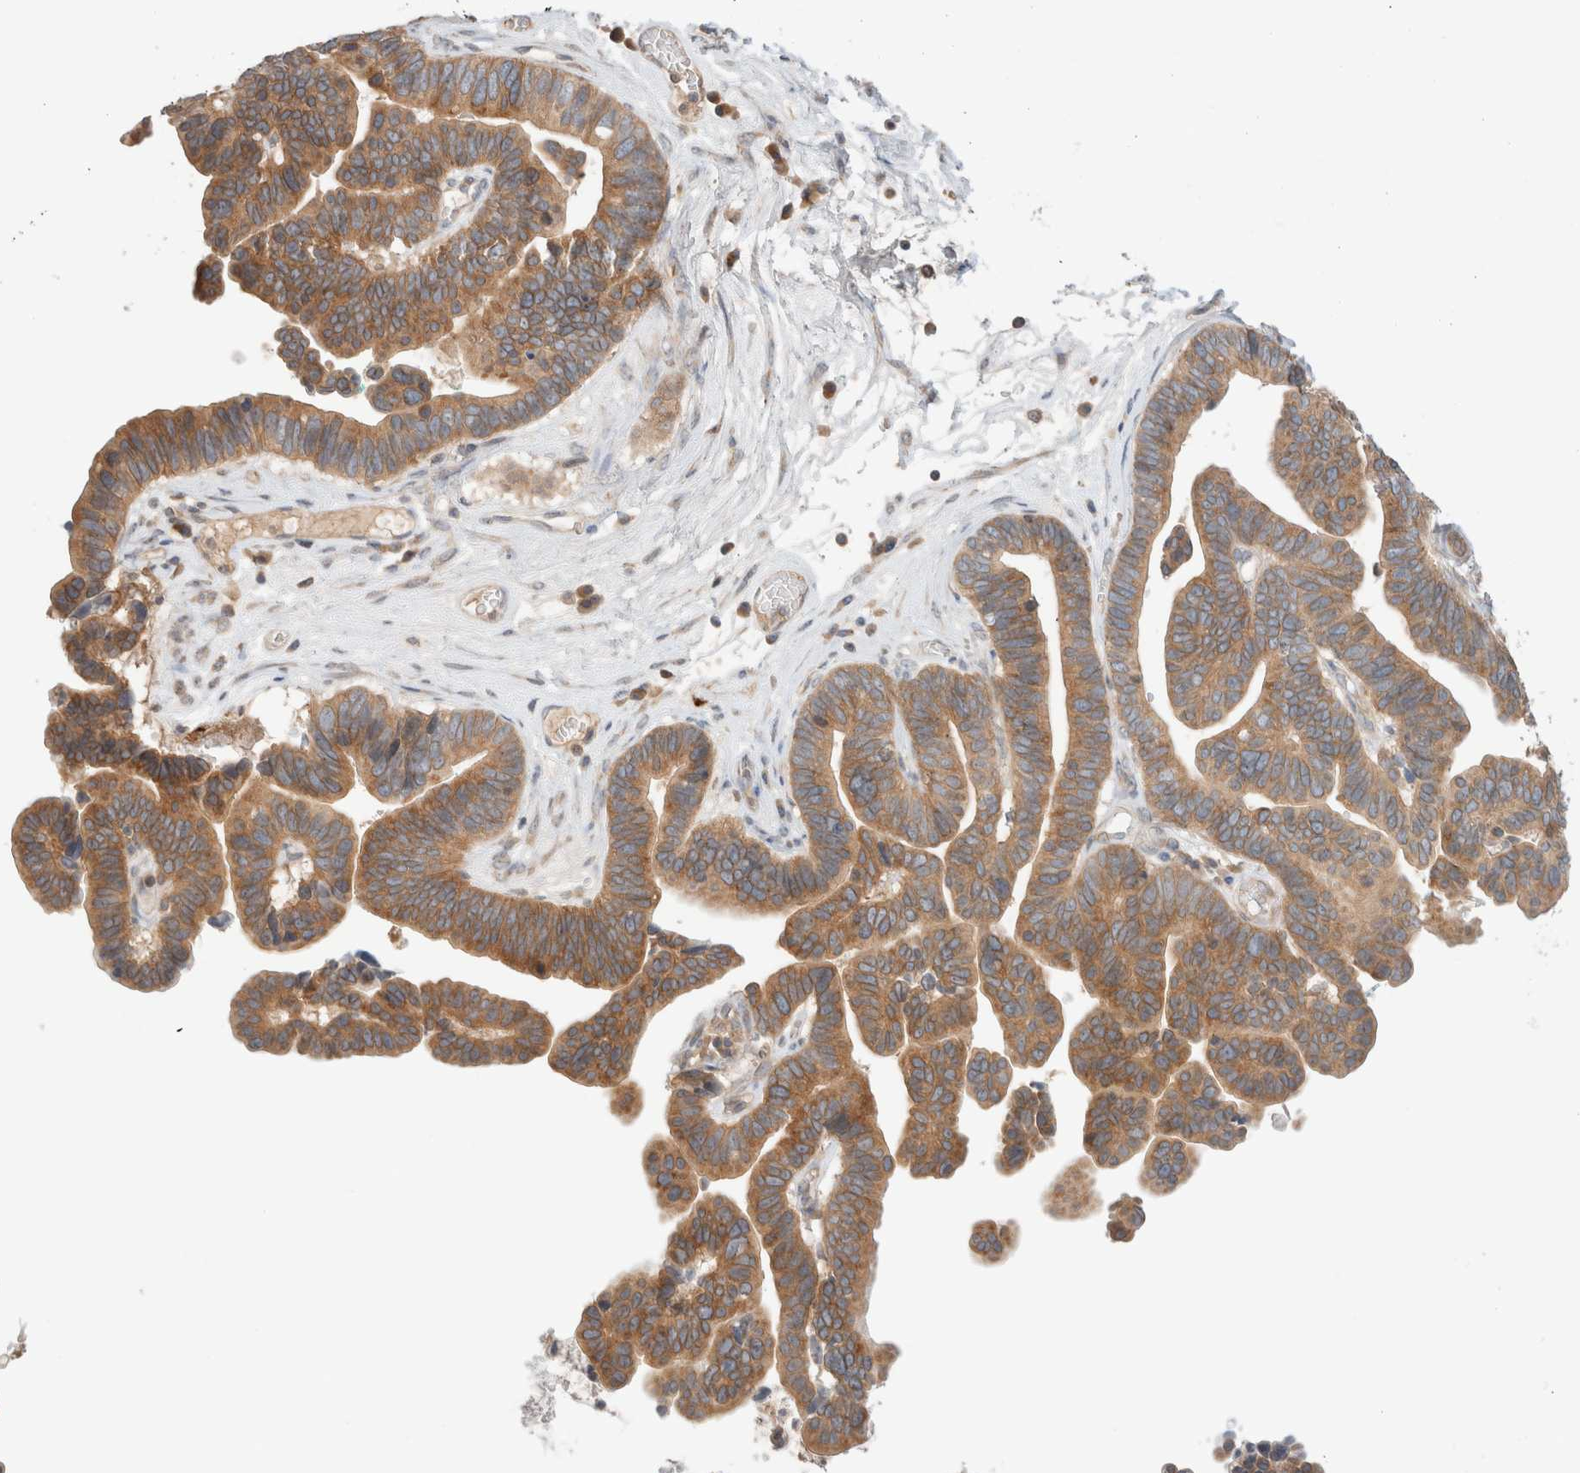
{"staining": {"intensity": "moderate", "quantity": ">75%", "location": "cytoplasmic/membranous"}, "tissue": "ovarian cancer", "cell_type": "Tumor cells", "image_type": "cancer", "snomed": [{"axis": "morphology", "description": "Cystadenocarcinoma, serous, NOS"}, {"axis": "topography", "description": "Ovary"}], "caption": "Immunohistochemical staining of ovarian cancer demonstrates moderate cytoplasmic/membranous protein positivity in about >75% of tumor cells. The staining was performed using DAB, with brown indicating positive protein expression. Nuclei are stained blue with hematoxylin.", "gene": "MARK3", "patient": {"sex": "female", "age": 56}}